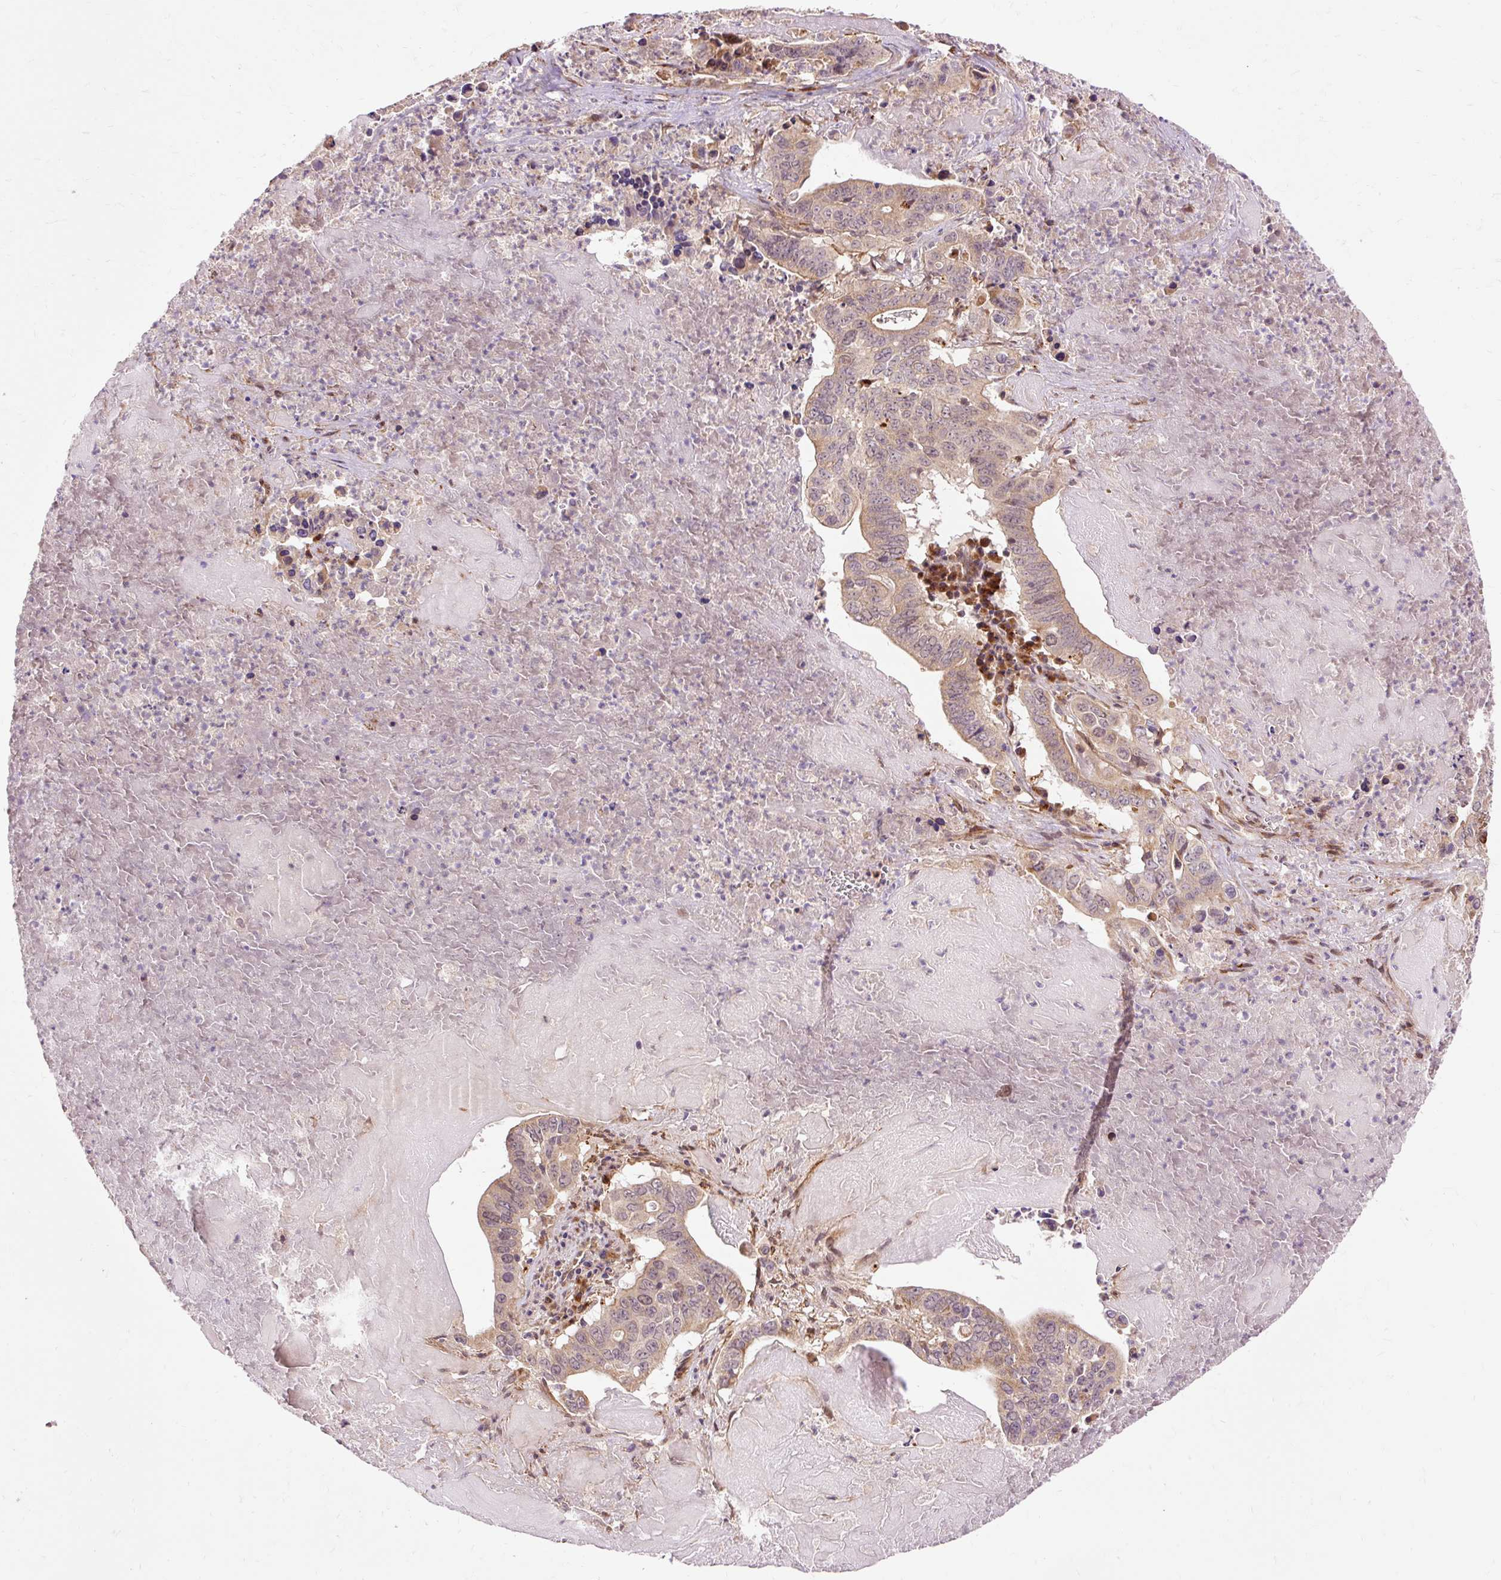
{"staining": {"intensity": "weak", "quantity": "25%-75%", "location": "cytoplasmic/membranous"}, "tissue": "lung cancer", "cell_type": "Tumor cells", "image_type": "cancer", "snomed": [{"axis": "morphology", "description": "Adenocarcinoma, NOS"}, {"axis": "topography", "description": "Lung"}], "caption": "A brown stain labels weak cytoplasmic/membranous staining of a protein in human lung adenocarcinoma tumor cells.", "gene": "RIPOR3", "patient": {"sex": "female", "age": 60}}